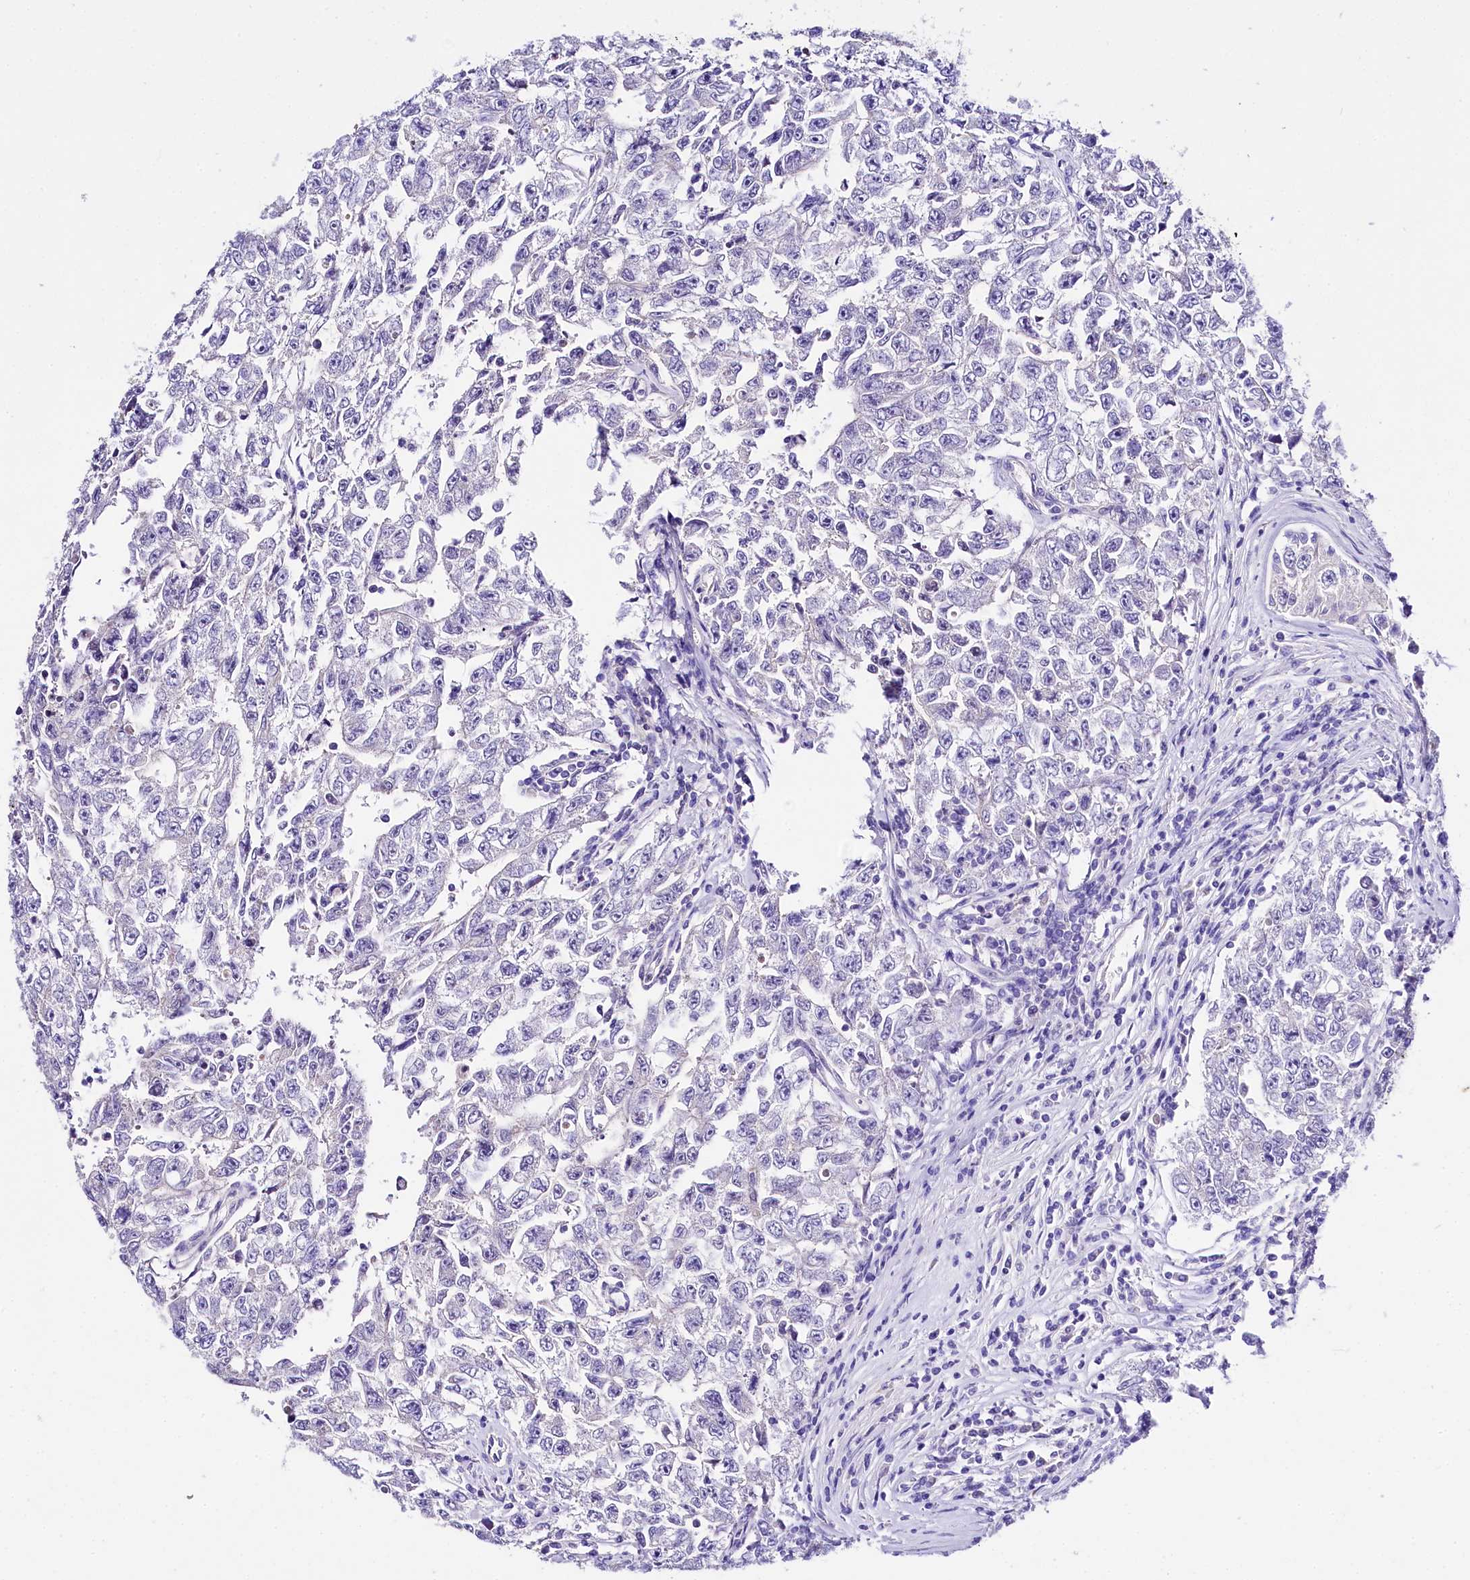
{"staining": {"intensity": "negative", "quantity": "none", "location": "none"}, "tissue": "testis cancer", "cell_type": "Tumor cells", "image_type": "cancer", "snomed": [{"axis": "morphology", "description": "Carcinoma, Embryonal, NOS"}, {"axis": "topography", "description": "Testis"}], "caption": "Tumor cells show no significant positivity in testis embryonal carcinoma.", "gene": "A2ML1", "patient": {"sex": "male", "age": 17}}